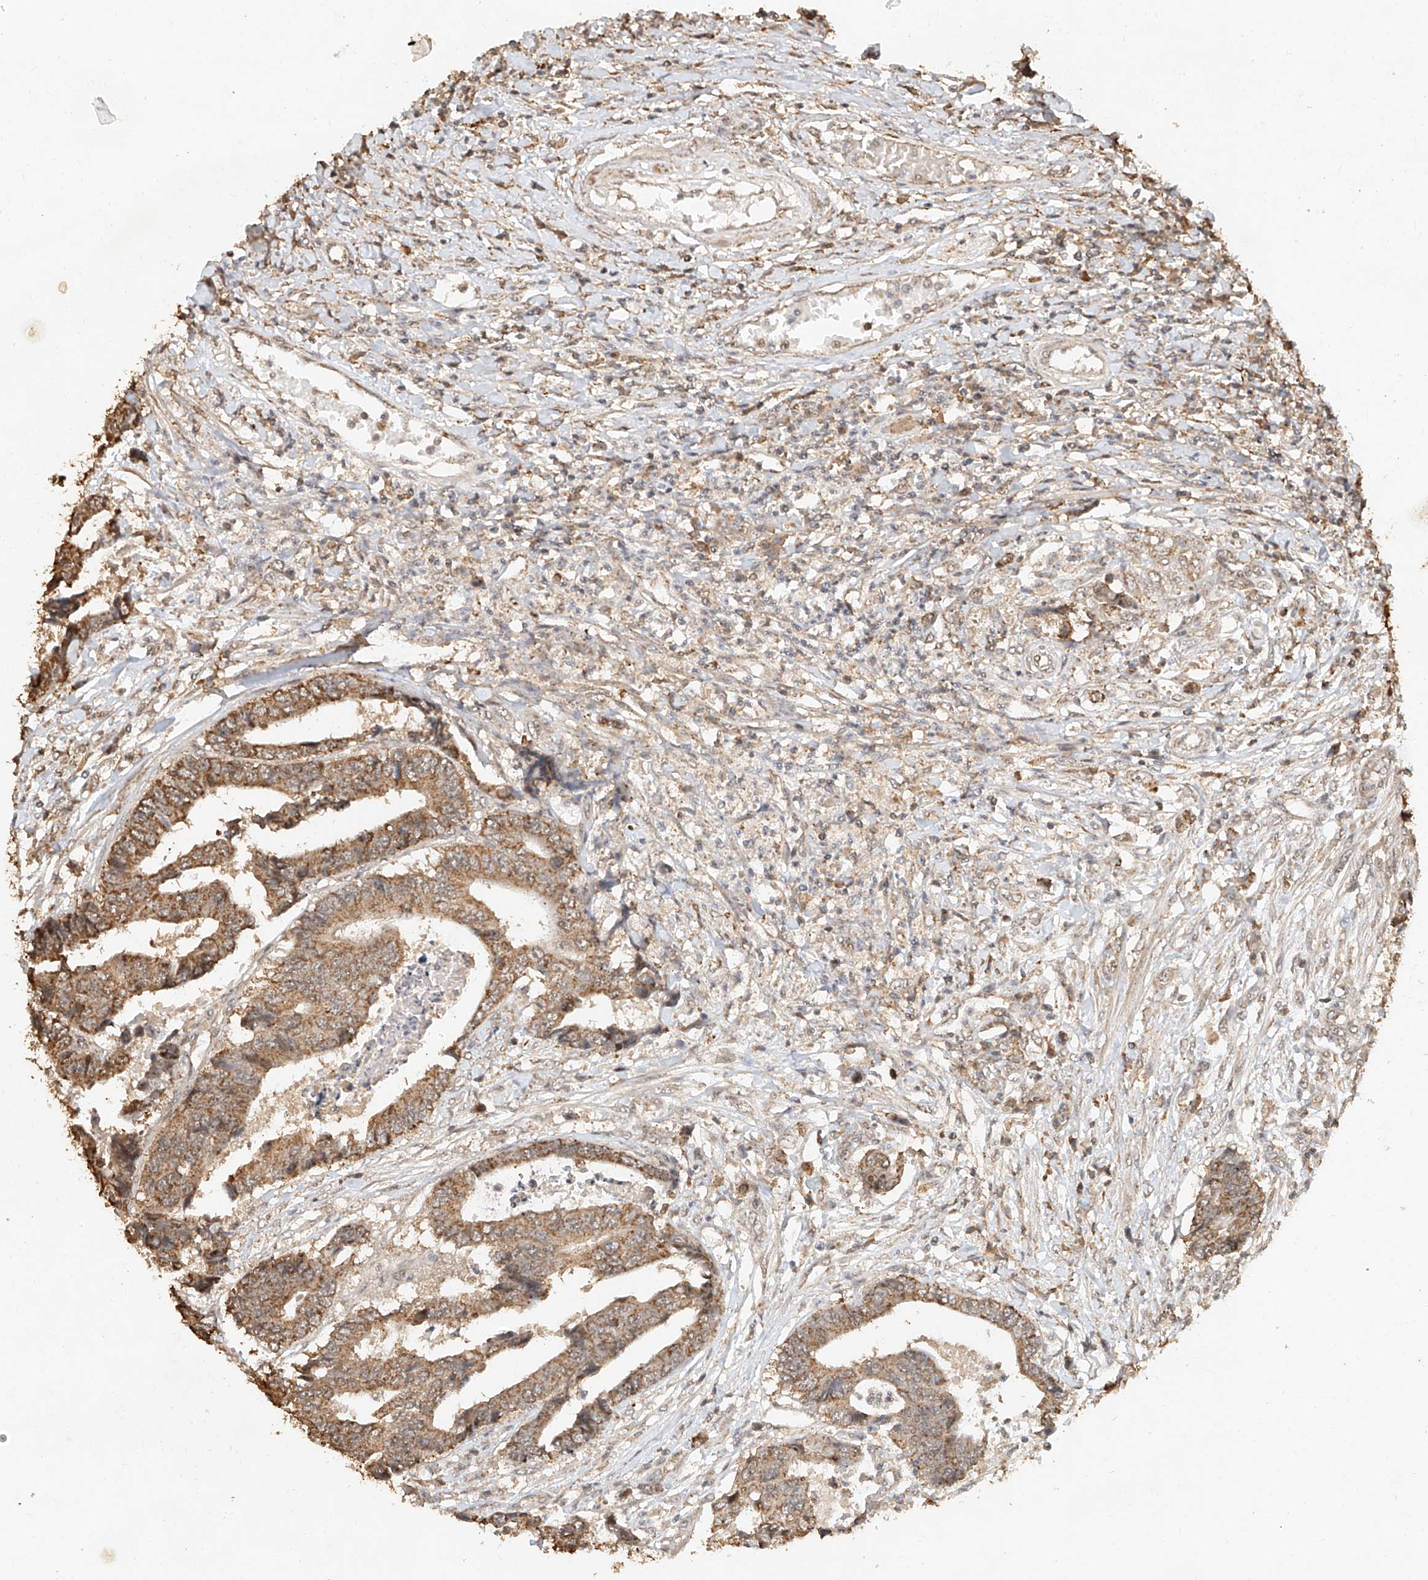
{"staining": {"intensity": "moderate", "quantity": ">75%", "location": "cytoplasmic/membranous"}, "tissue": "colorectal cancer", "cell_type": "Tumor cells", "image_type": "cancer", "snomed": [{"axis": "morphology", "description": "Adenocarcinoma, NOS"}, {"axis": "topography", "description": "Rectum"}], "caption": "Immunohistochemistry (IHC) image of neoplastic tissue: human colorectal adenocarcinoma stained using immunohistochemistry displays medium levels of moderate protein expression localized specifically in the cytoplasmic/membranous of tumor cells, appearing as a cytoplasmic/membranous brown color.", "gene": "CXorf58", "patient": {"sex": "male", "age": 84}}